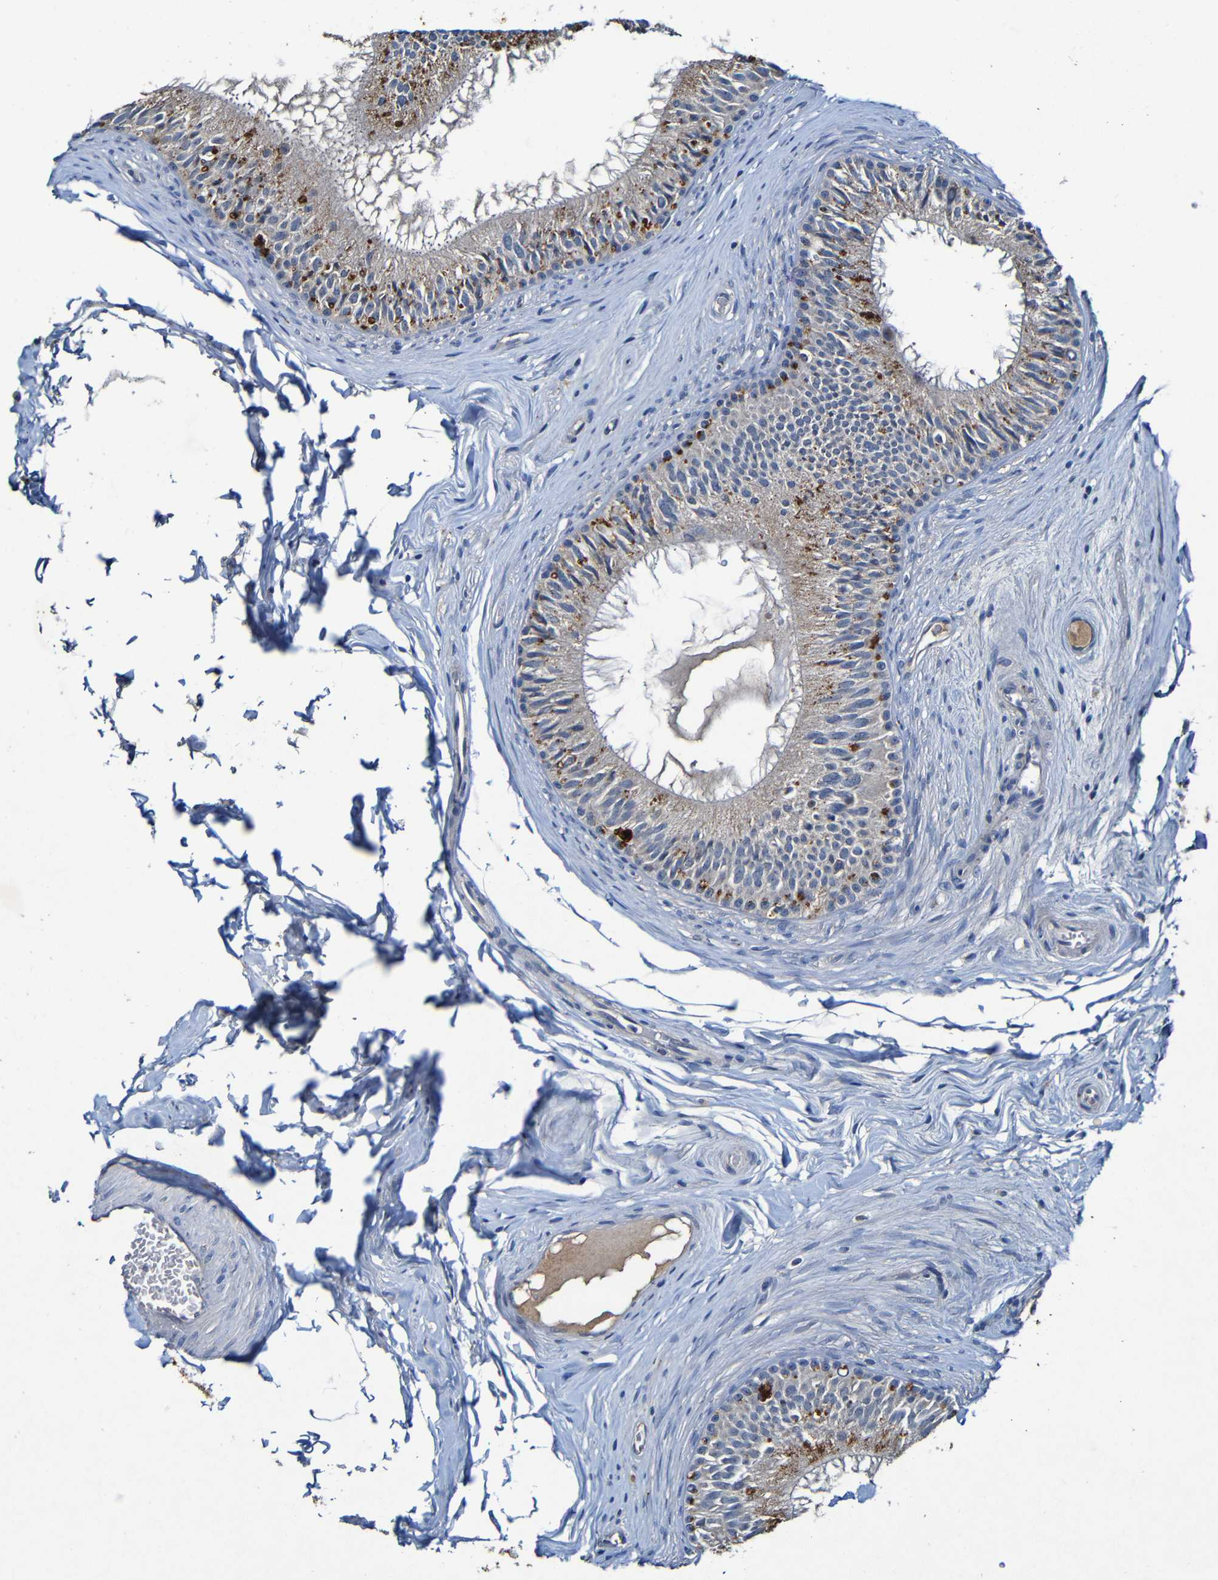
{"staining": {"intensity": "moderate", "quantity": "25%-75%", "location": "cytoplasmic/membranous"}, "tissue": "epididymis", "cell_type": "Glandular cells", "image_type": "normal", "snomed": [{"axis": "morphology", "description": "Normal tissue, NOS"}, {"axis": "topography", "description": "Testis"}, {"axis": "topography", "description": "Epididymis"}], "caption": "Glandular cells show moderate cytoplasmic/membranous expression in about 25%-75% of cells in normal epididymis.", "gene": "LRRC70", "patient": {"sex": "male", "age": 36}}